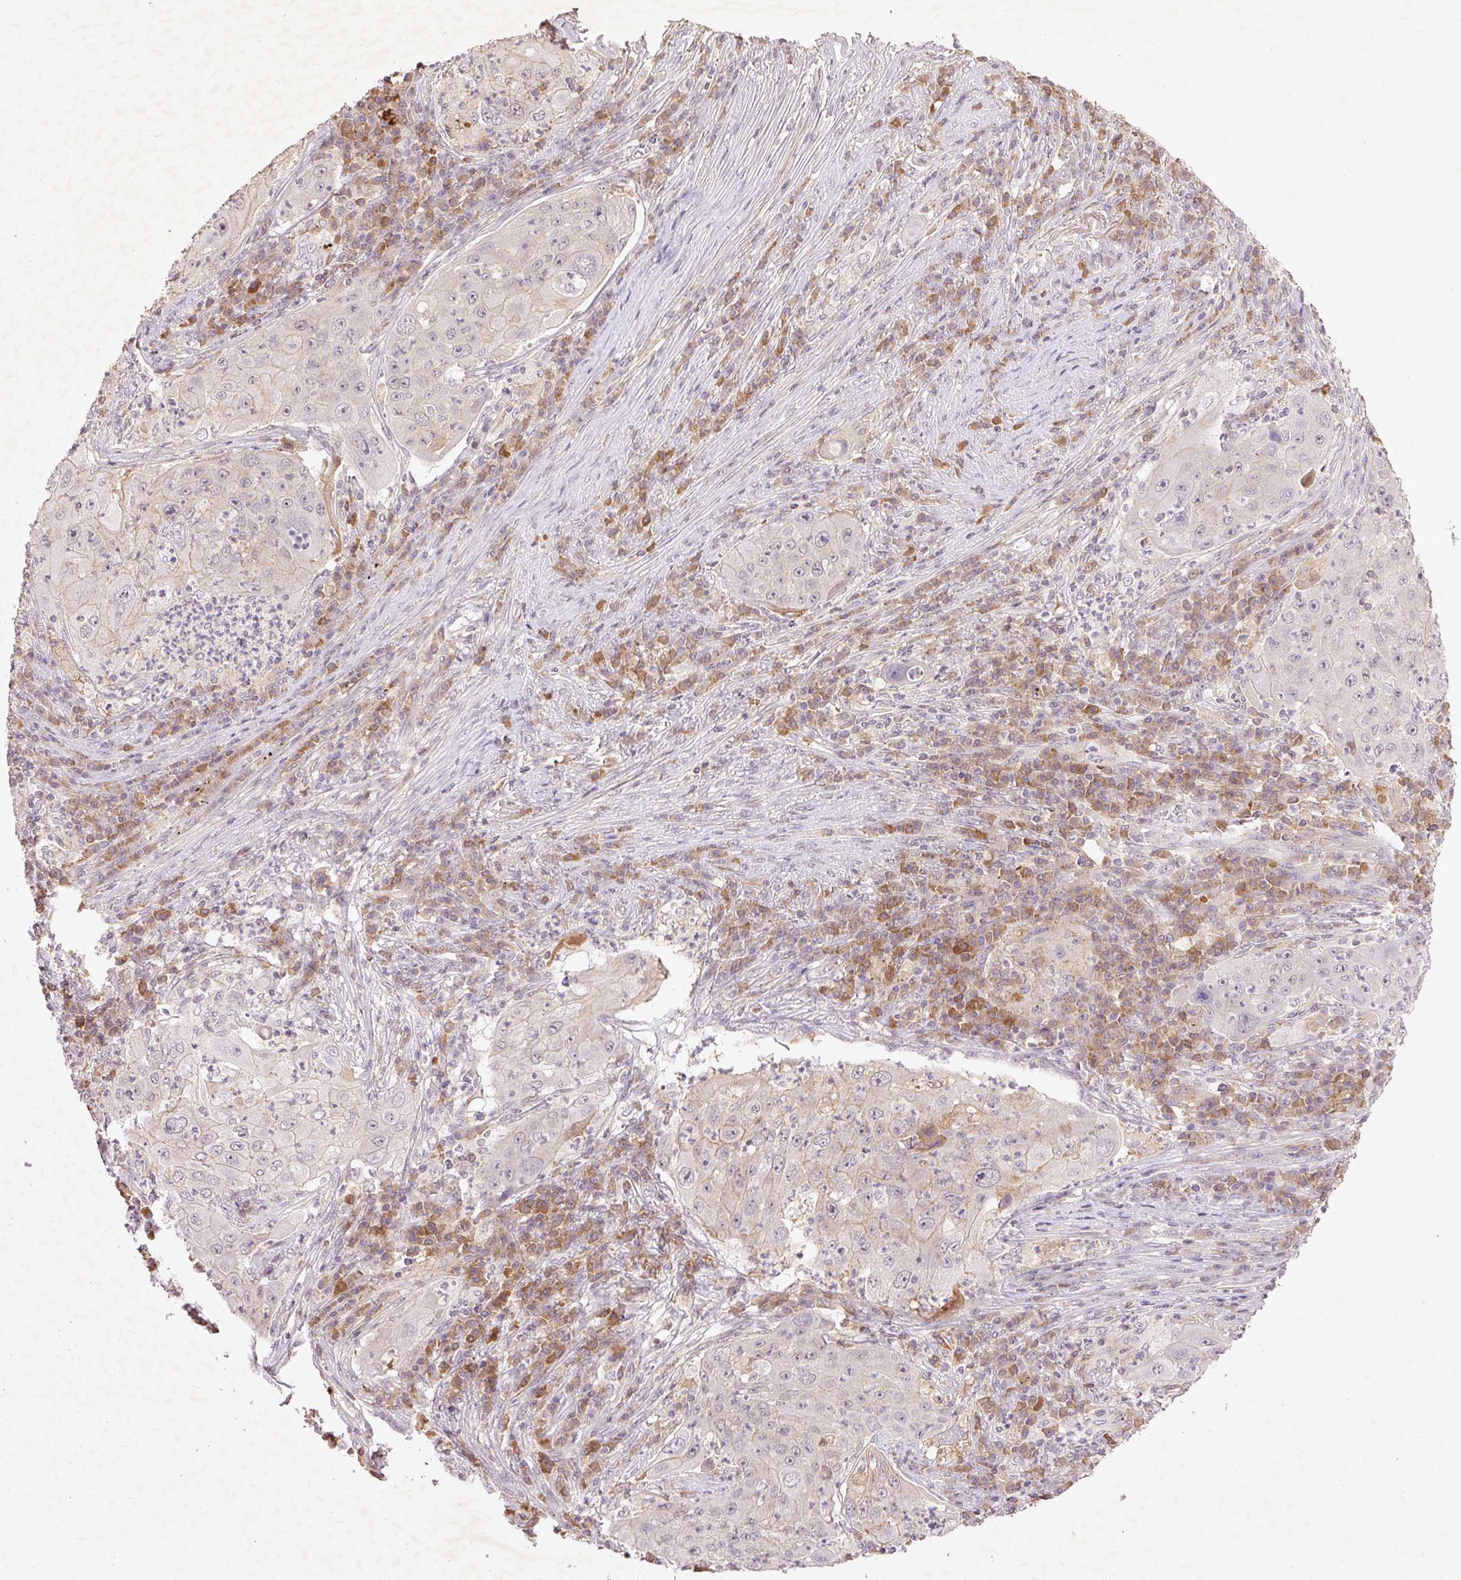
{"staining": {"intensity": "negative", "quantity": "none", "location": "none"}, "tissue": "lung cancer", "cell_type": "Tumor cells", "image_type": "cancer", "snomed": [{"axis": "morphology", "description": "Squamous cell carcinoma, NOS"}, {"axis": "topography", "description": "Lung"}], "caption": "A high-resolution photomicrograph shows immunohistochemistry staining of lung cancer (squamous cell carcinoma), which demonstrates no significant expression in tumor cells. The staining was performed using DAB (3,3'-diaminobenzidine) to visualize the protein expression in brown, while the nuclei were stained in blue with hematoxylin (Magnification: 20x).", "gene": "FAM168B", "patient": {"sex": "female", "age": 59}}